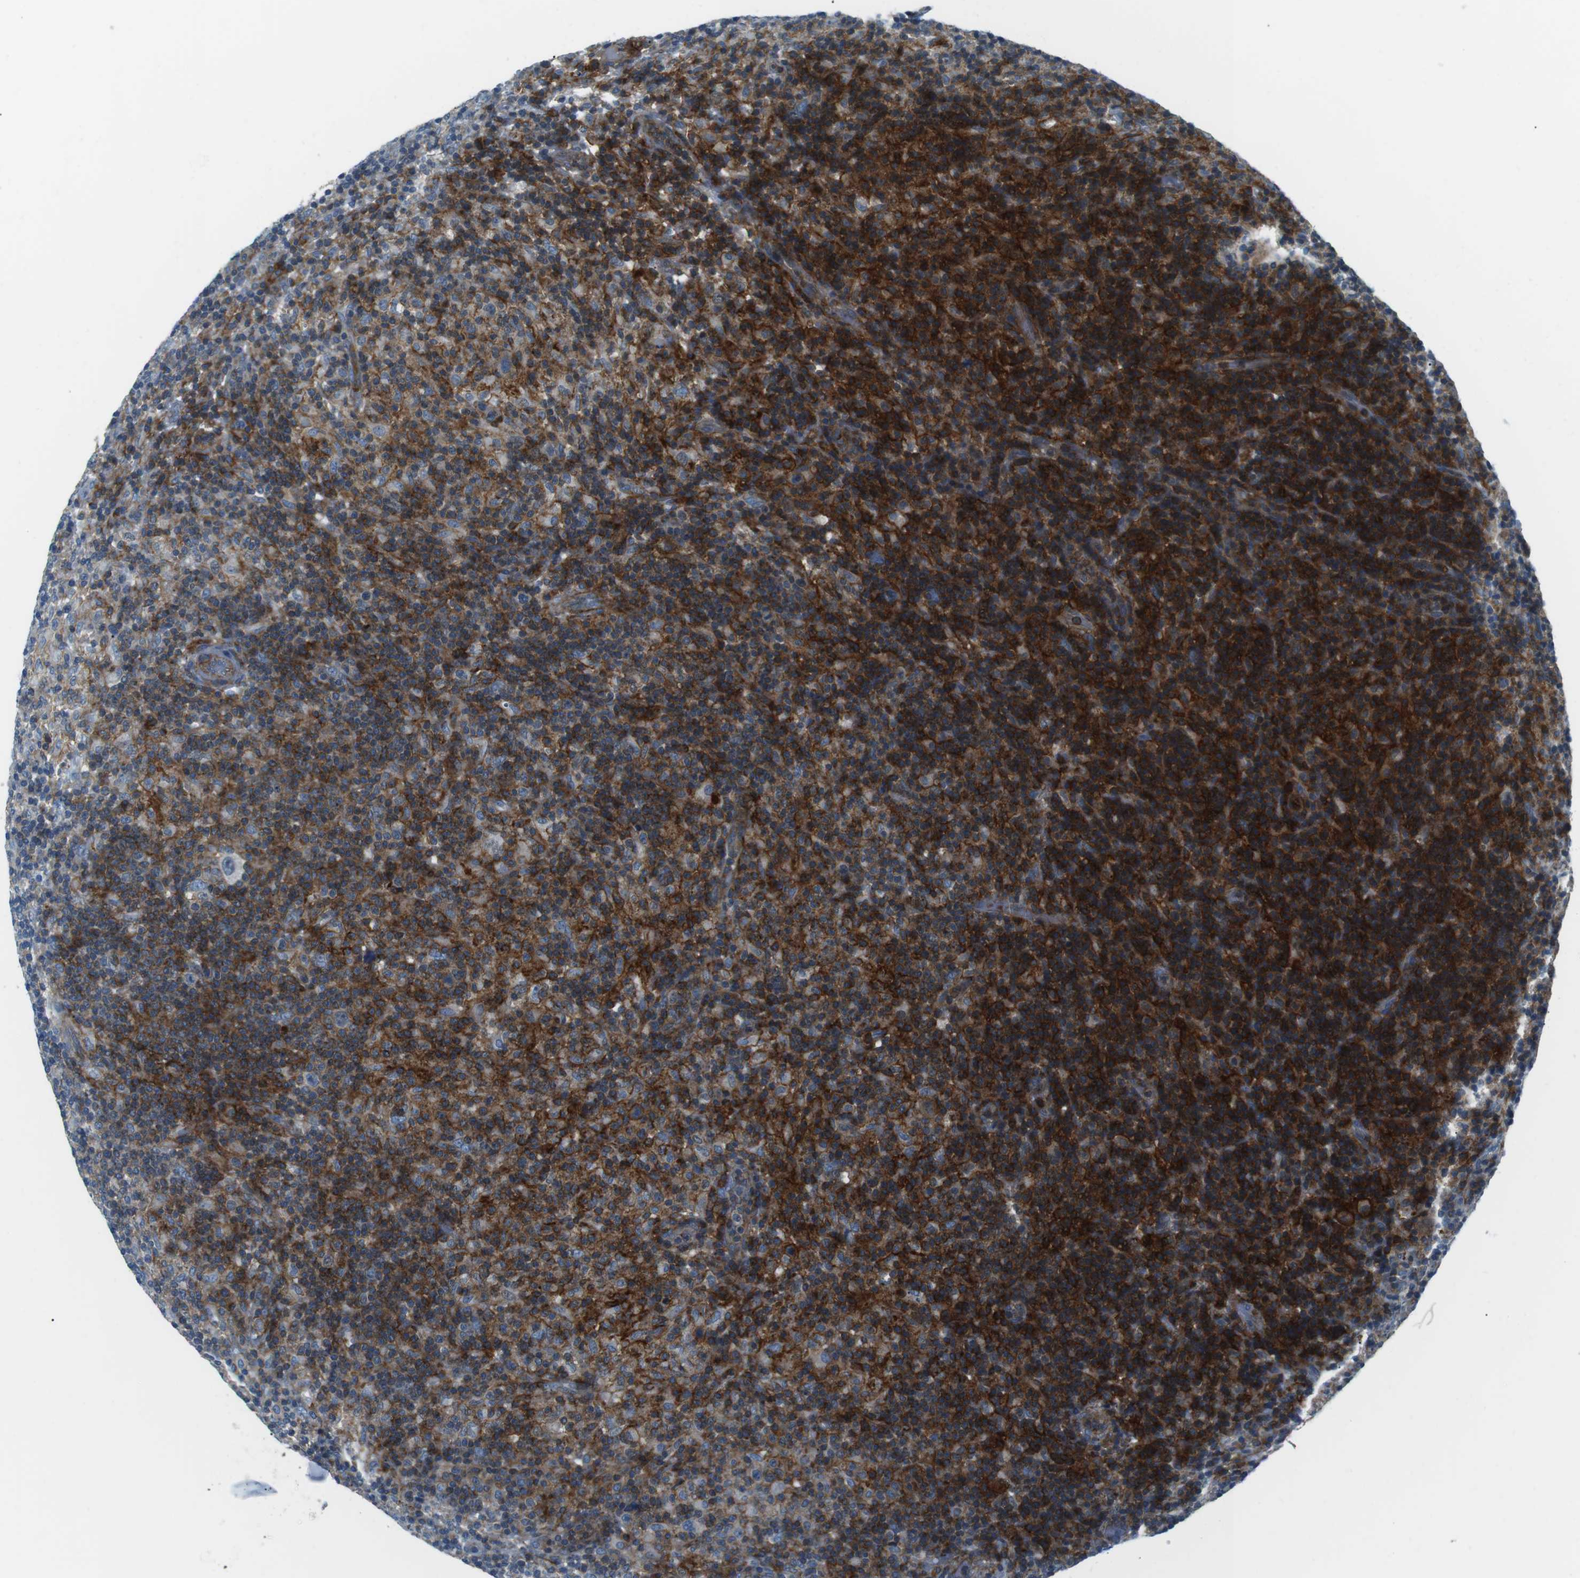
{"staining": {"intensity": "negative", "quantity": "none", "location": "none"}, "tissue": "lymphoma", "cell_type": "Tumor cells", "image_type": "cancer", "snomed": [{"axis": "morphology", "description": "Hodgkin's disease, NOS"}, {"axis": "topography", "description": "Lymph node"}], "caption": "Protein analysis of Hodgkin's disease demonstrates no significant positivity in tumor cells.", "gene": "ARVCF", "patient": {"sex": "male", "age": 70}}